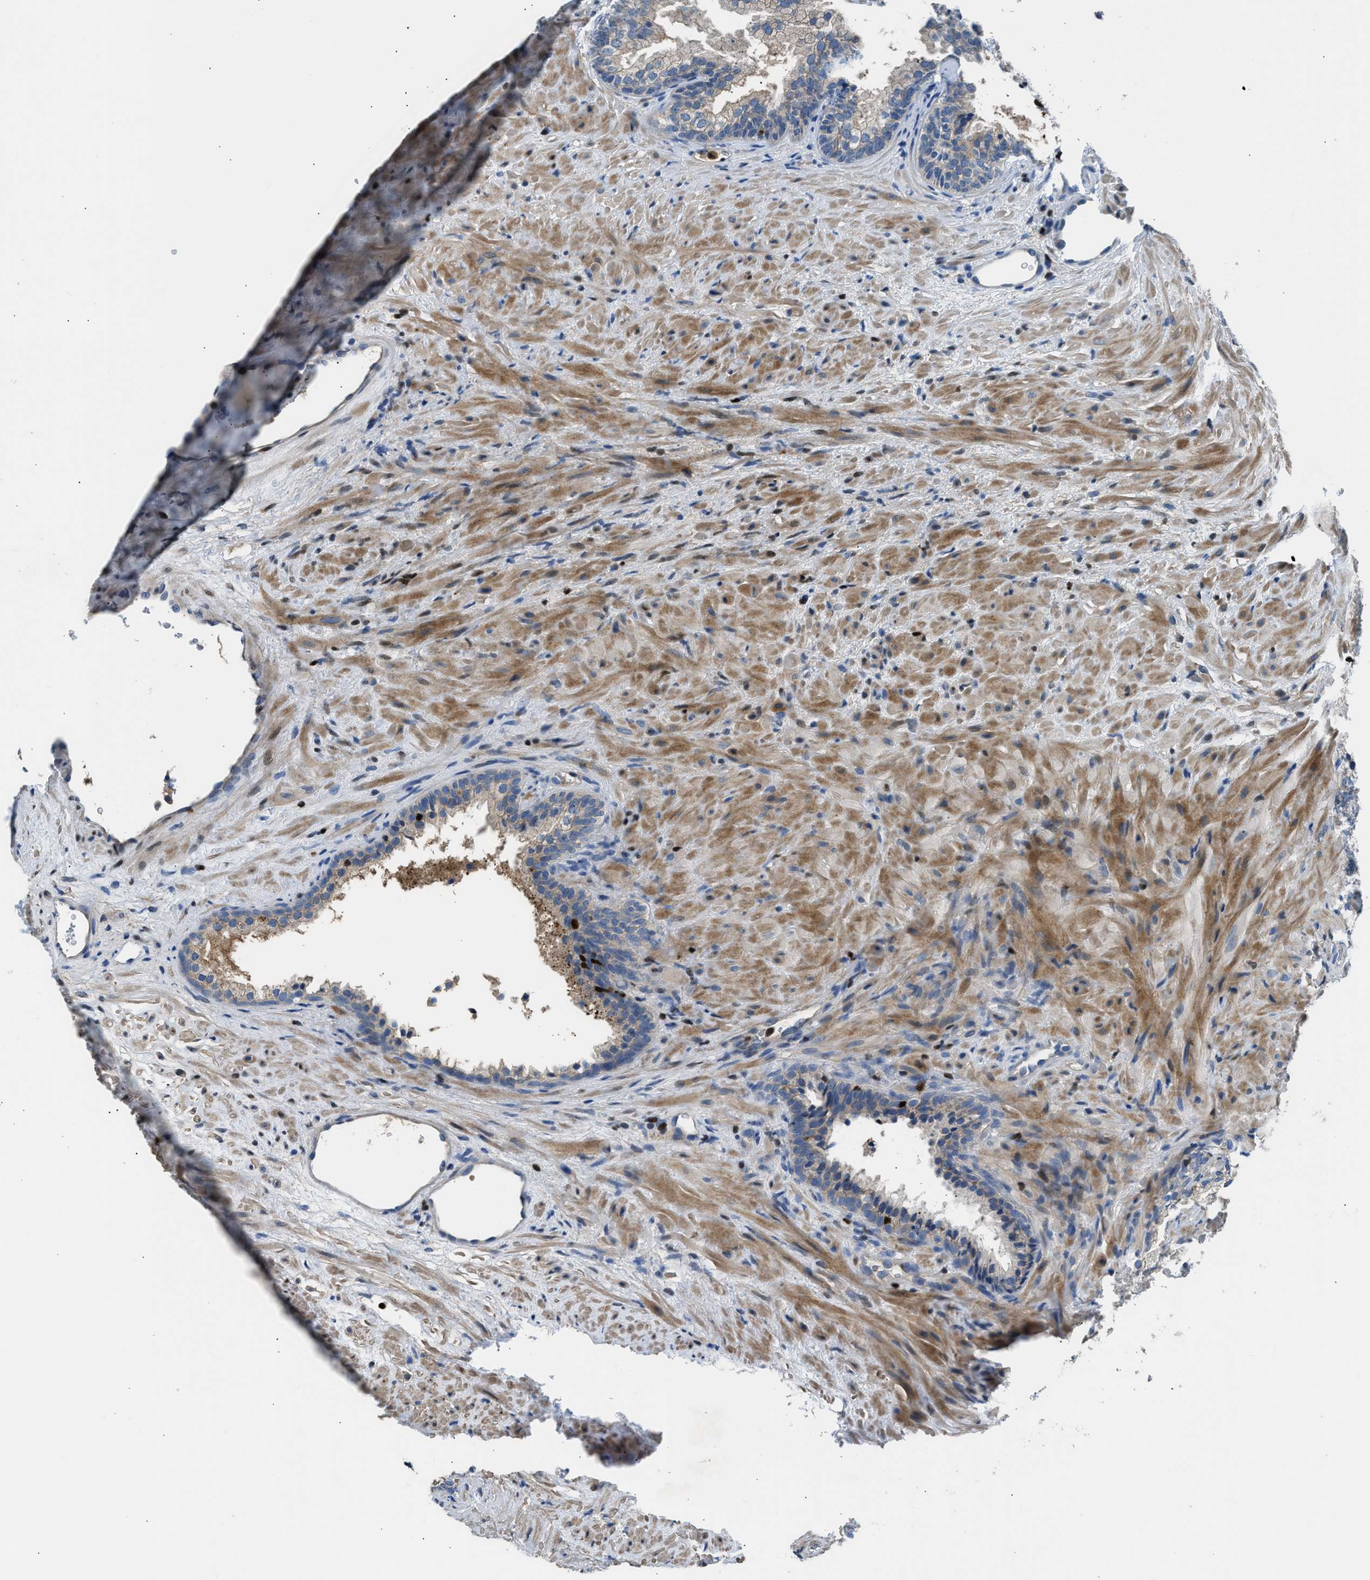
{"staining": {"intensity": "weak", "quantity": "25%-75%", "location": "cytoplasmic/membranous"}, "tissue": "prostate", "cell_type": "Glandular cells", "image_type": "normal", "snomed": [{"axis": "morphology", "description": "Normal tissue, NOS"}, {"axis": "topography", "description": "Prostate"}], "caption": "Protein expression analysis of benign prostate exhibits weak cytoplasmic/membranous positivity in about 25%-75% of glandular cells.", "gene": "TOX", "patient": {"sex": "male", "age": 76}}